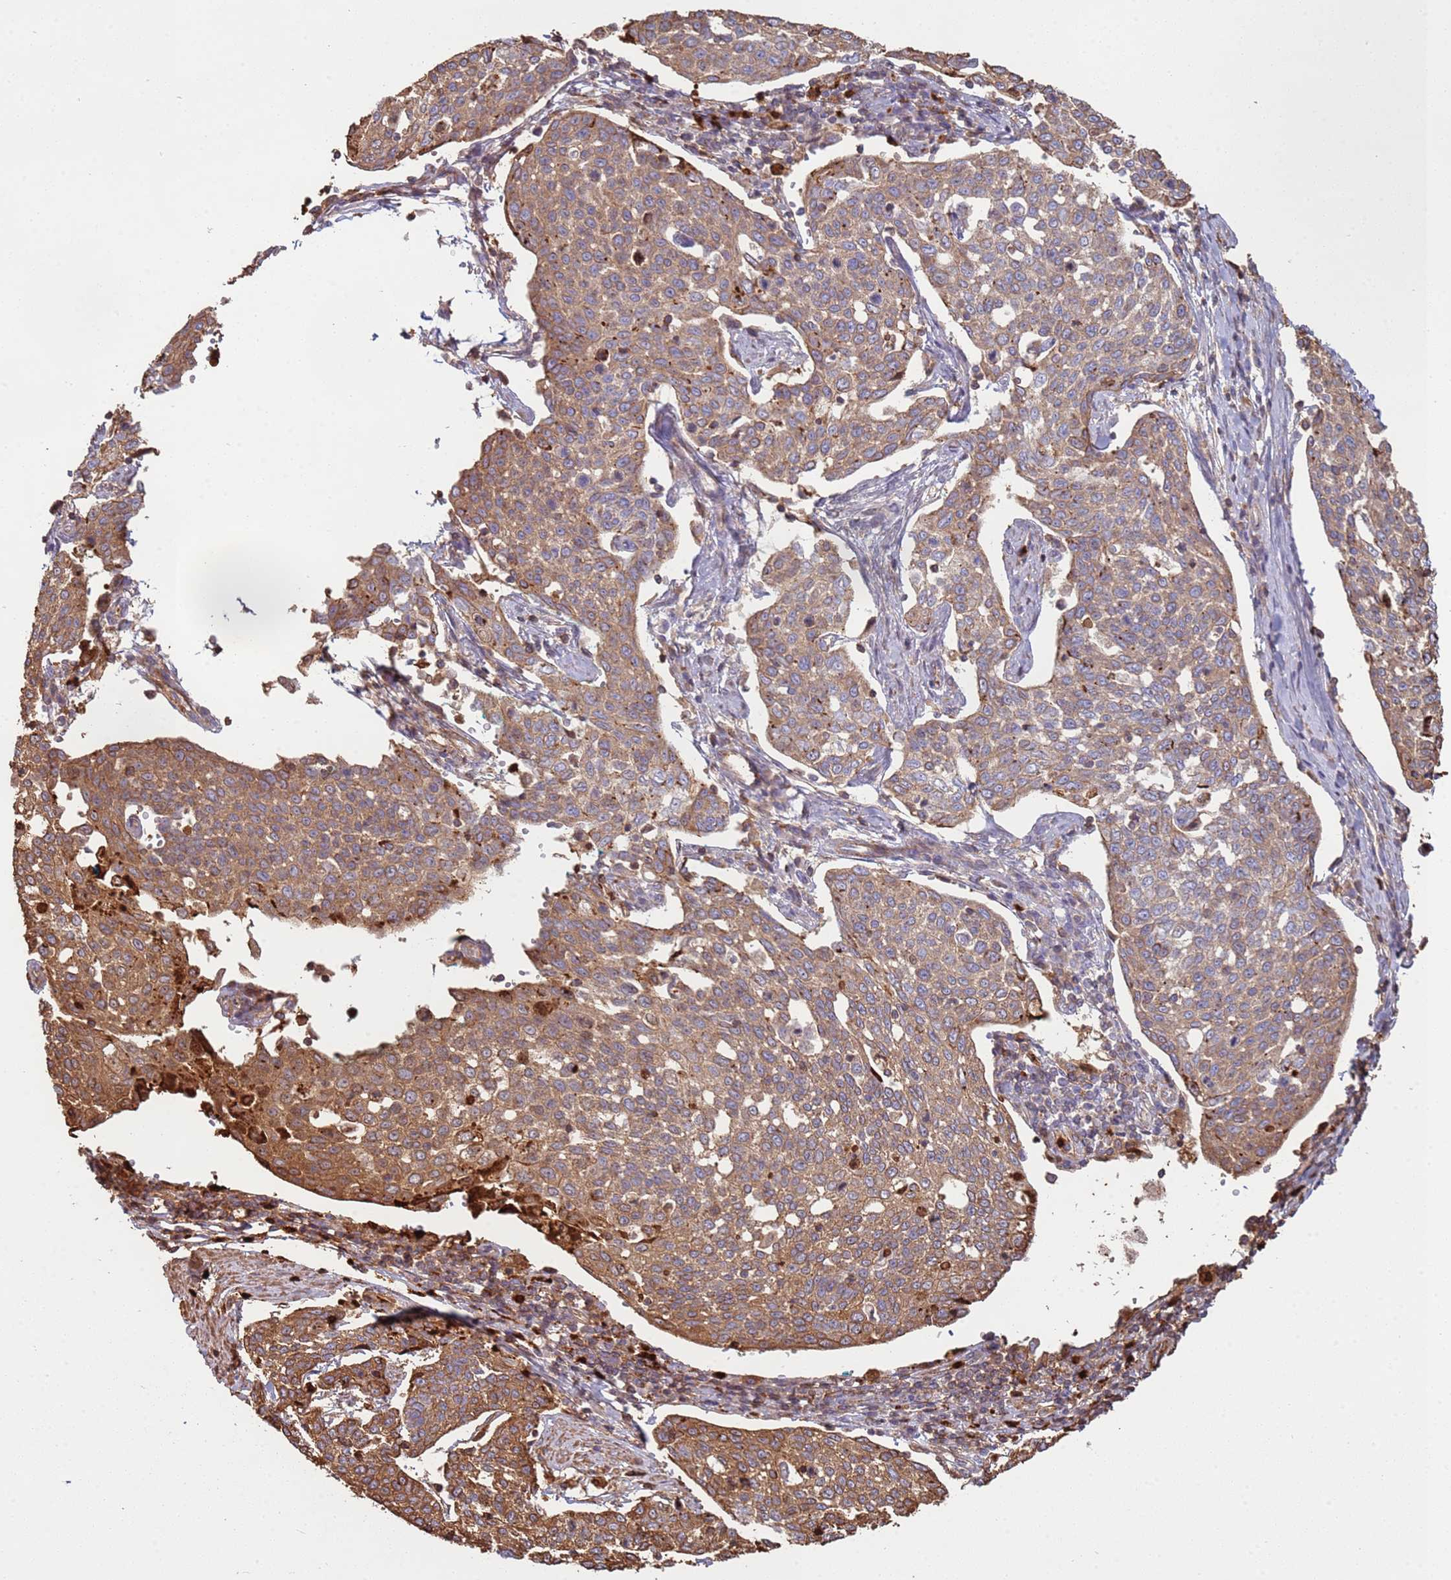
{"staining": {"intensity": "moderate", "quantity": ">75%", "location": "cytoplasmic/membranous"}, "tissue": "cervical cancer", "cell_type": "Tumor cells", "image_type": "cancer", "snomed": [{"axis": "morphology", "description": "Squamous cell carcinoma, NOS"}, {"axis": "topography", "description": "Cervix"}], "caption": "Protein expression analysis of human cervical squamous cell carcinoma reveals moderate cytoplasmic/membranous expression in approximately >75% of tumor cells.", "gene": "NDUFAF4", "patient": {"sex": "female", "age": 34}}